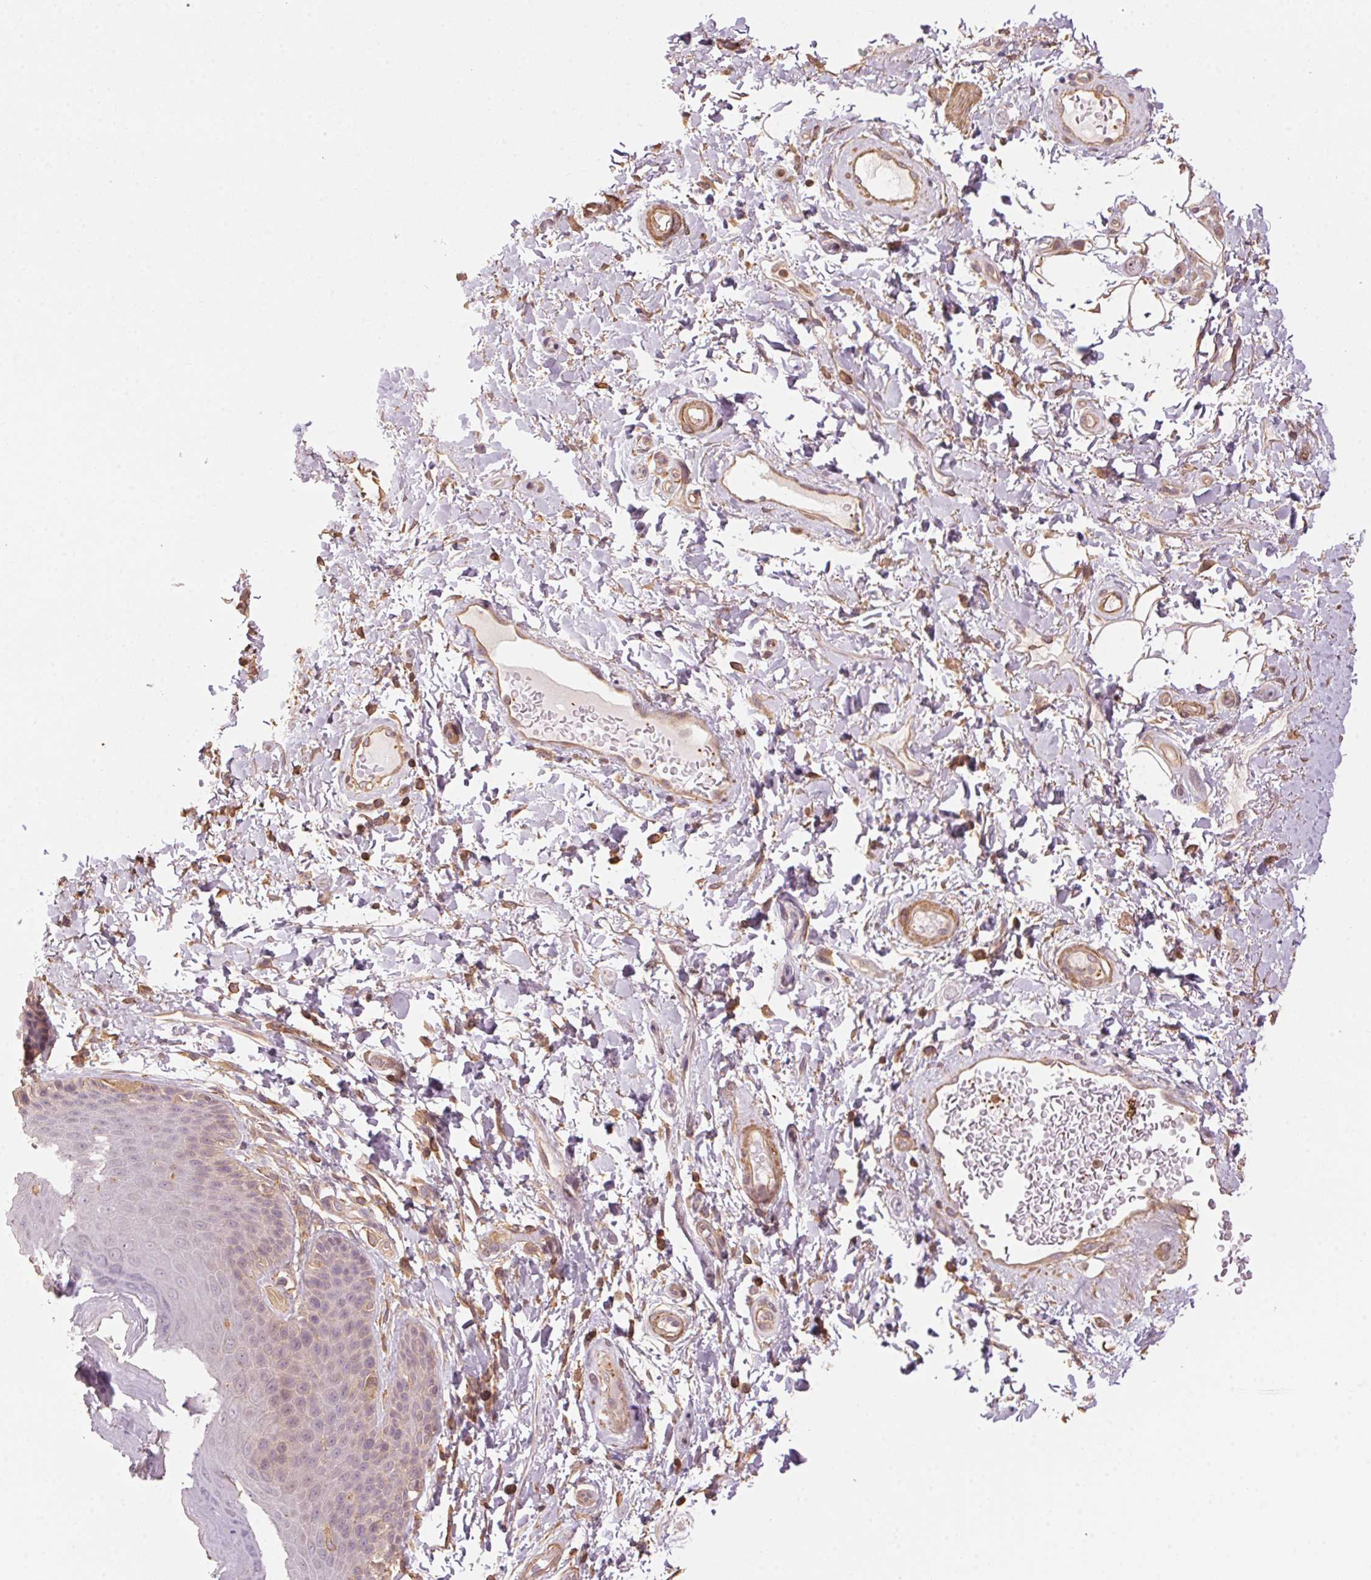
{"staining": {"intensity": "negative", "quantity": "none", "location": "none"}, "tissue": "skin", "cell_type": "Epidermal cells", "image_type": "normal", "snomed": [{"axis": "morphology", "description": "Normal tissue, NOS"}, {"axis": "topography", "description": "Anal"}, {"axis": "topography", "description": "Peripheral nerve tissue"}], "caption": "Immunohistochemistry histopathology image of unremarkable skin stained for a protein (brown), which exhibits no positivity in epidermal cells. The staining was performed using DAB (3,3'-diaminobenzidine) to visualize the protein expression in brown, while the nuclei were stained in blue with hematoxylin (Magnification: 20x).", "gene": "QDPR", "patient": {"sex": "male", "age": 51}}